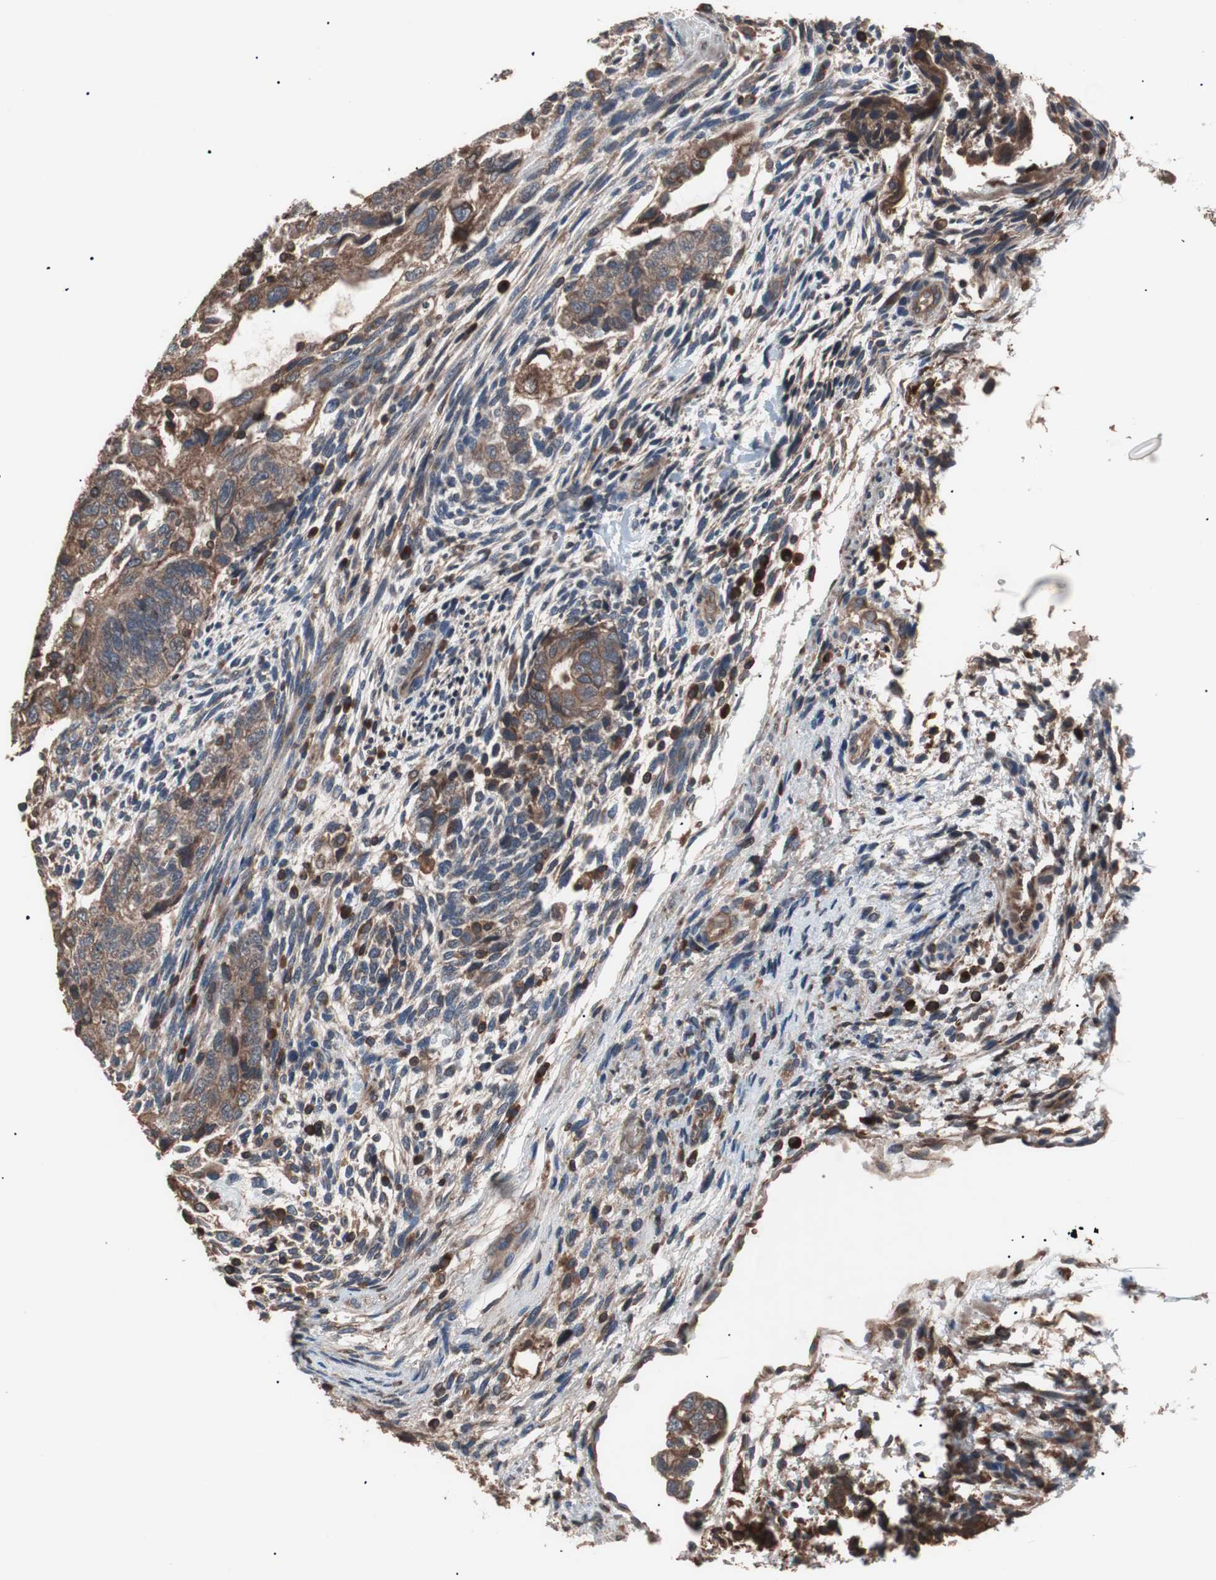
{"staining": {"intensity": "moderate", "quantity": ">75%", "location": "cytoplasmic/membranous"}, "tissue": "testis cancer", "cell_type": "Tumor cells", "image_type": "cancer", "snomed": [{"axis": "morphology", "description": "Normal tissue, NOS"}, {"axis": "morphology", "description": "Carcinoma, Embryonal, NOS"}, {"axis": "topography", "description": "Testis"}], "caption": "Testis cancer (embryonal carcinoma) stained with immunohistochemistry (IHC) demonstrates moderate cytoplasmic/membranous expression in approximately >75% of tumor cells.", "gene": "GLYCTK", "patient": {"sex": "male", "age": 36}}